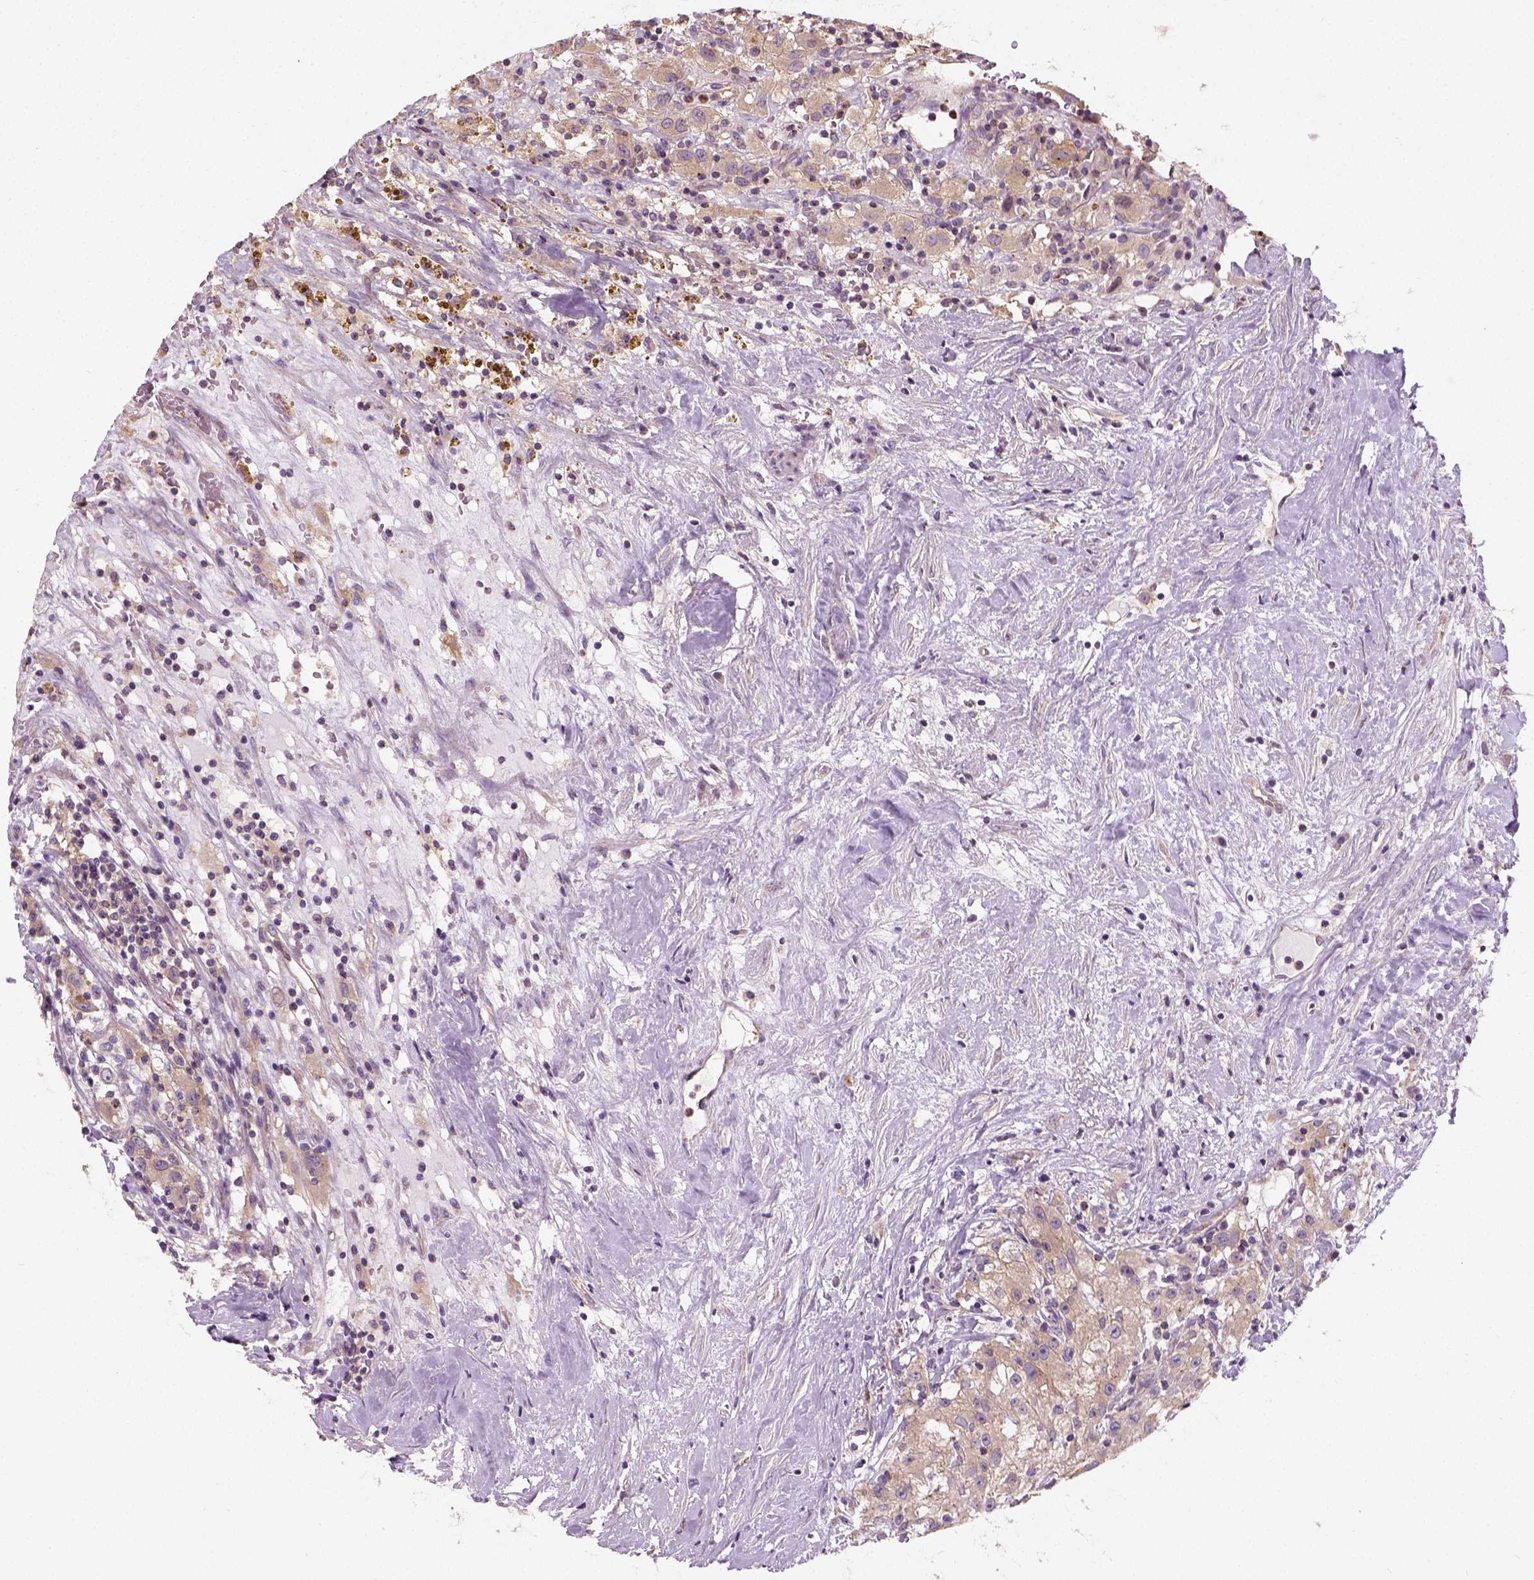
{"staining": {"intensity": "weak", "quantity": ">75%", "location": "cytoplasmic/membranous"}, "tissue": "renal cancer", "cell_type": "Tumor cells", "image_type": "cancer", "snomed": [{"axis": "morphology", "description": "Adenocarcinoma, NOS"}, {"axis": "topography", "description": "Kidney"}], "caption": "A brown stain labels weak cytoplasmic/membranous expression of a protein in renal cancer tumor cells. Immunohistochemistry (ihc) stains the protein in brown and the nuclei are stained blue.", "gene": "CRACR2A", "patient": {"sex": "female", "age": 67}}